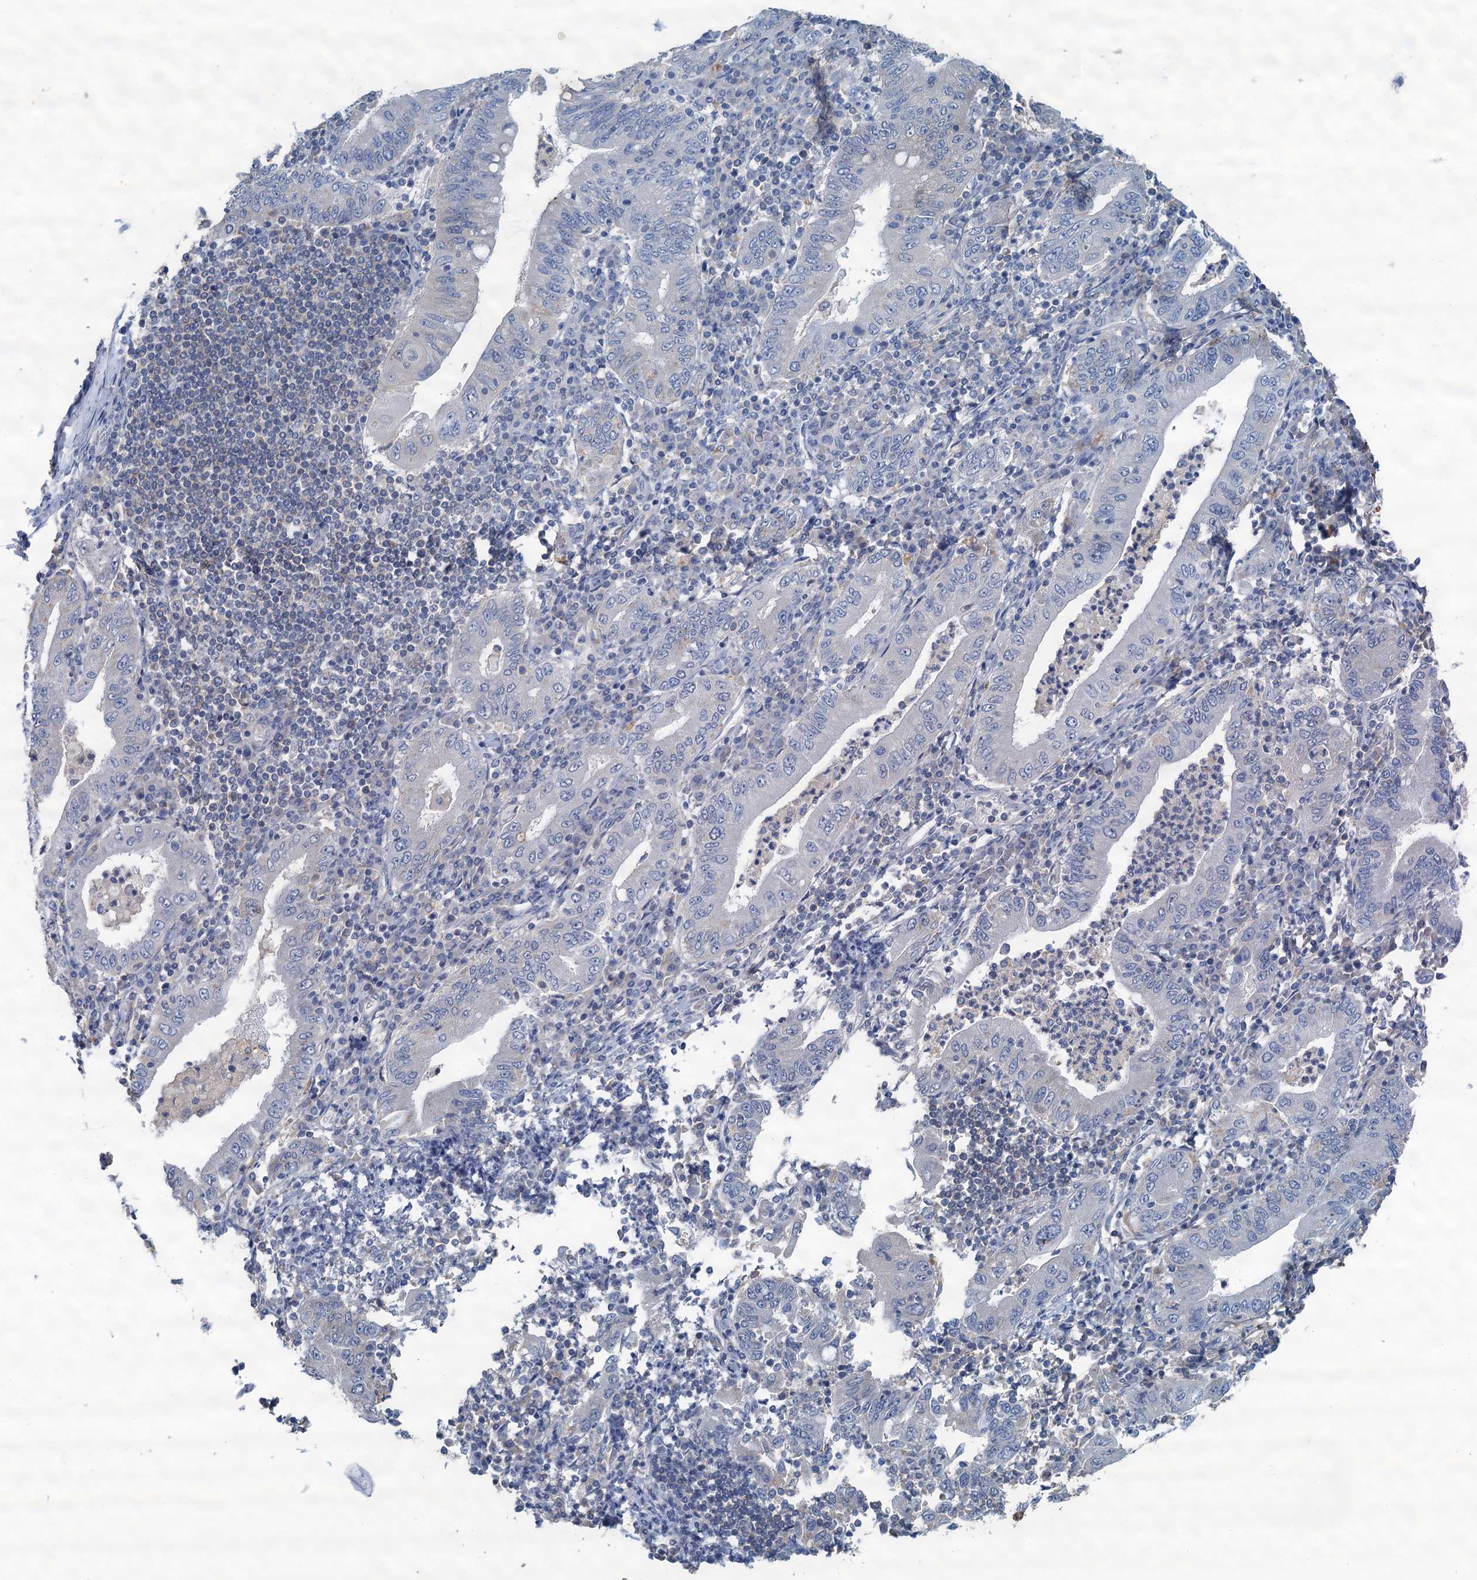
{"staining": {"intensity": "moderate", "quantity": "<25%", "location": "cytoplasmic/membranous"}, "tissue": "stomach cancer", "cell_type": "Tumor cells", "image_type": "cancer", "snomed": [{"axis": "morphology", "description": "Normal tissue, NOS"}, {"axis": "morphology", "description": "Adenocarcinoma, NOS"}, {"axis": "topography", "description": "Esophagus"}, {"axis": "topography", "description": "Stomach, upper"}, {"axis": "topography", "description": "Peripheral nerve tissue"}], "caption": "Stomach cancer stained with immunohistochemistry (IHC) exhibits moderate cytoplasmic/membranous staining in approximately <25% of tumor cells.", "gene": "THAP10", "patient": {"sex": "male", "age": 62}}